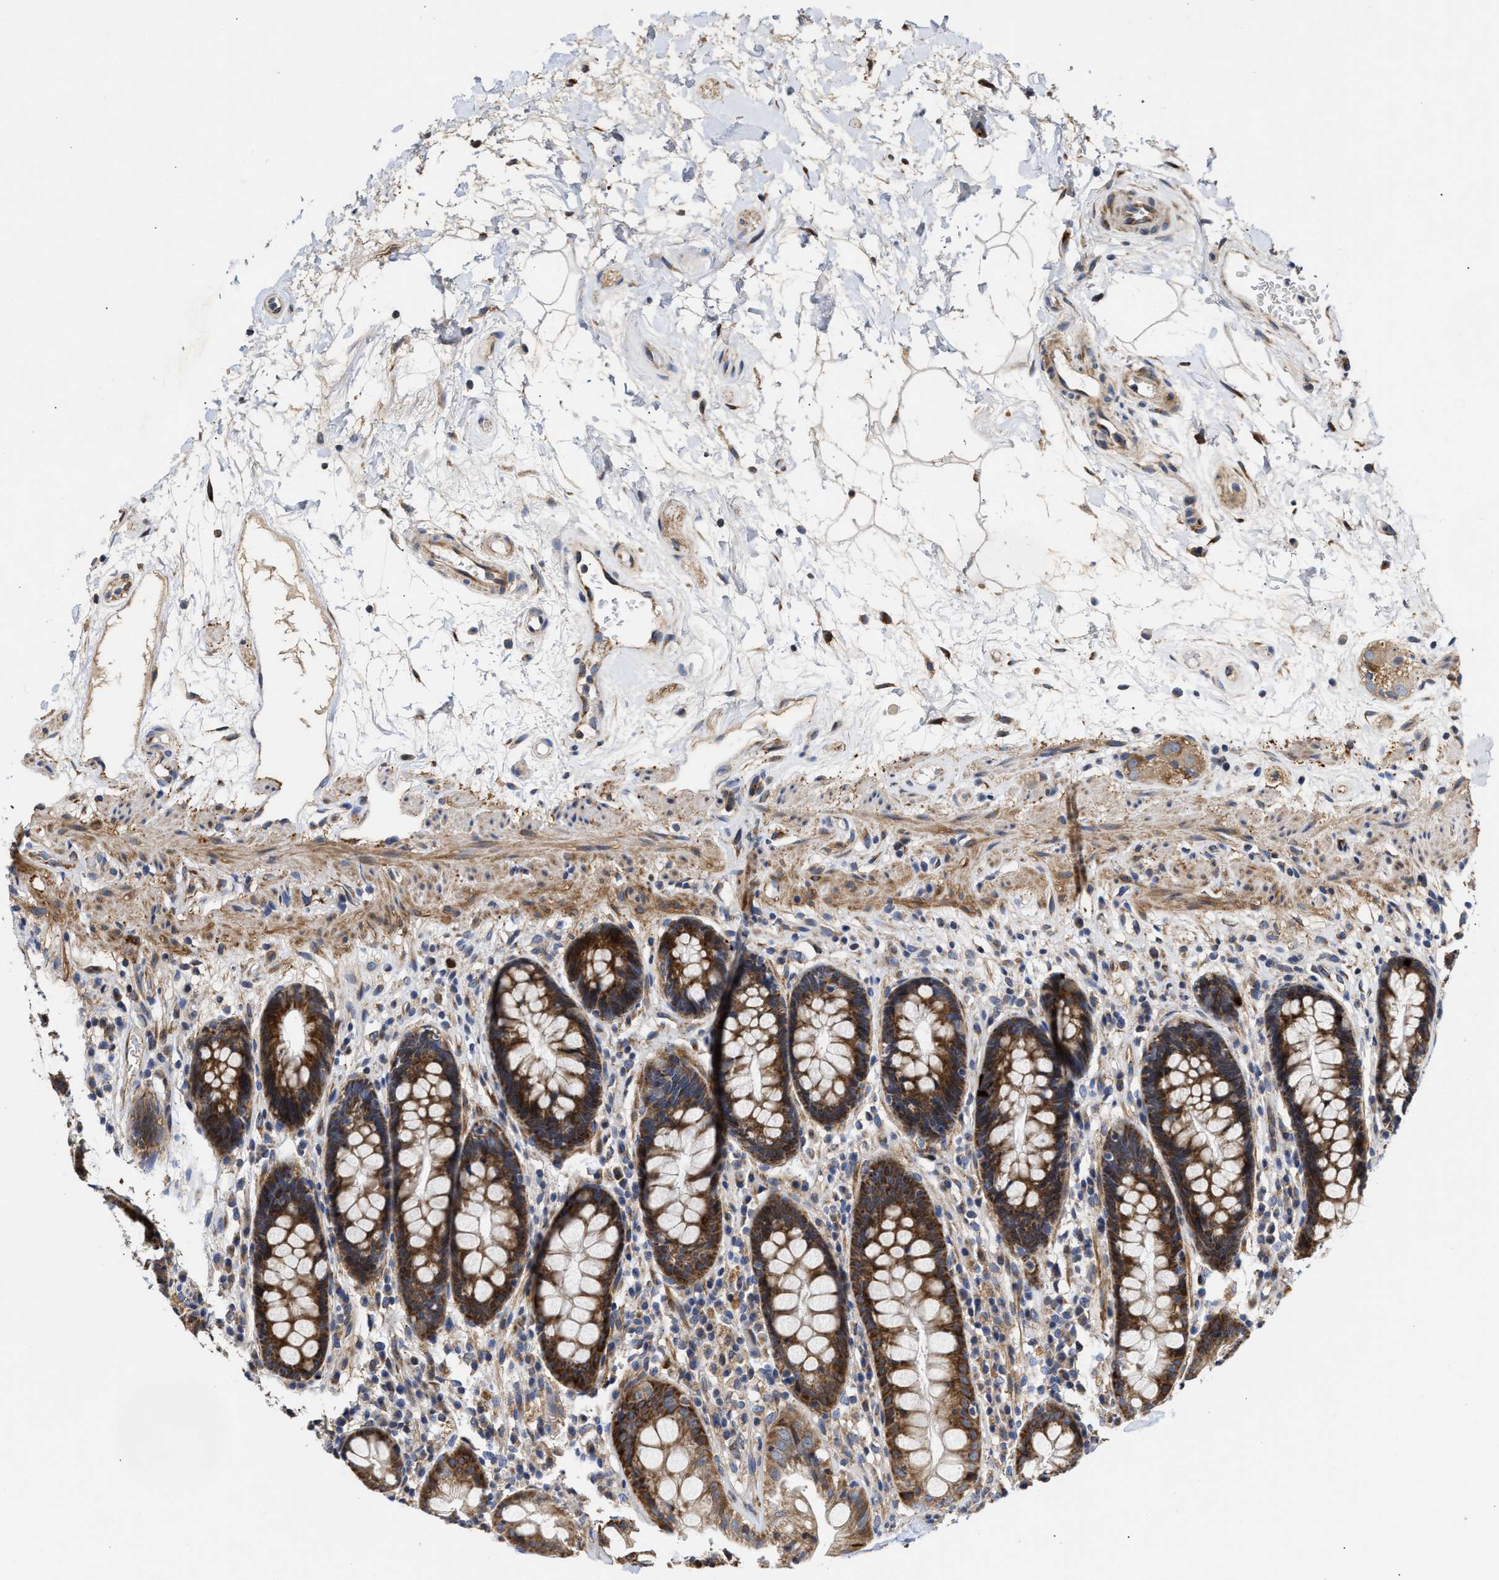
{"staining": {"intensity": "strong", "quantity": ">75%", "location": "cytoplasmic/membranous"}, "tissue": "rectum", "cell_type": "Glandular cells", "image_type": "normal", "snomed": [{"axis": "morphology", "description": "Normal tissue, NOS"}, {"axis": "topography", "description": "Rectum"}], "caption": "Rectum stained with DAB (3,3'-diaminobenzidine) immunohistochemistry displays high levels of strong cytoplasmic/membranous expression in about >75% of glandular cells.", "gene": "MALSU1", "patient": {"sex": "male", "age": 64}}